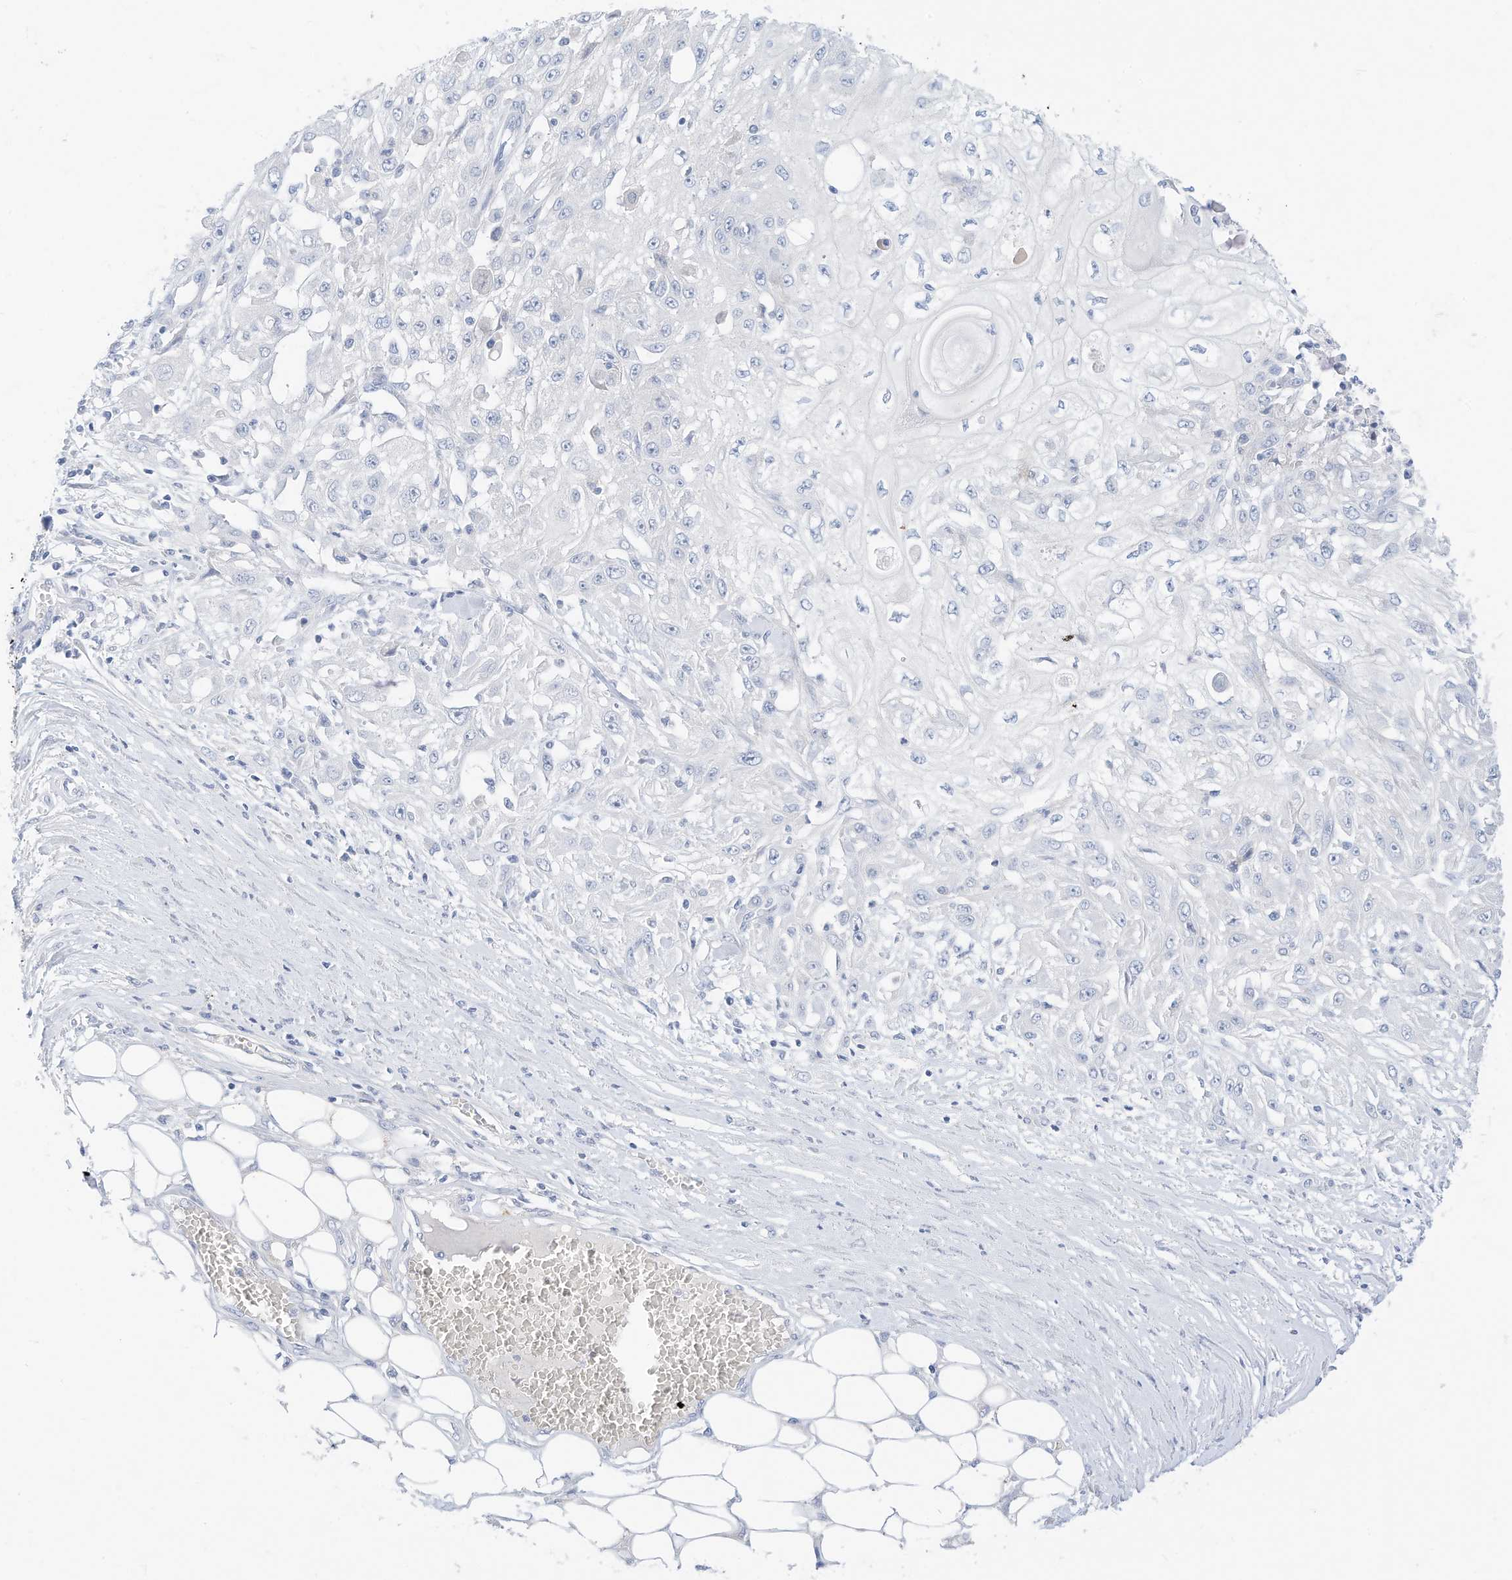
{"staining": {"intensity": "negative", "quantity": "none", "location": "none"}, "tissue": "skin cancer", "cell_type": "Tumor cells", "image_type": "cancer", "snomed": [{"axis": "morphology", "description": "Squamous cell carcinoma, NOS"}, {"axis": "morphology", "description": "Squamous cell carcinoma, metastatic, NOS"}, {"axis": "topography", "description": "Skin"}, {"axis": "topography", "description": "Lymph node"}], "caption": "An image of skin cancer (metastatic squamous cell carcinoma) stained for a protein exhibits no brown staining in tumor cells.", "gene": "SPOCD1", "patient": {"sex": "male", "age": 75}}